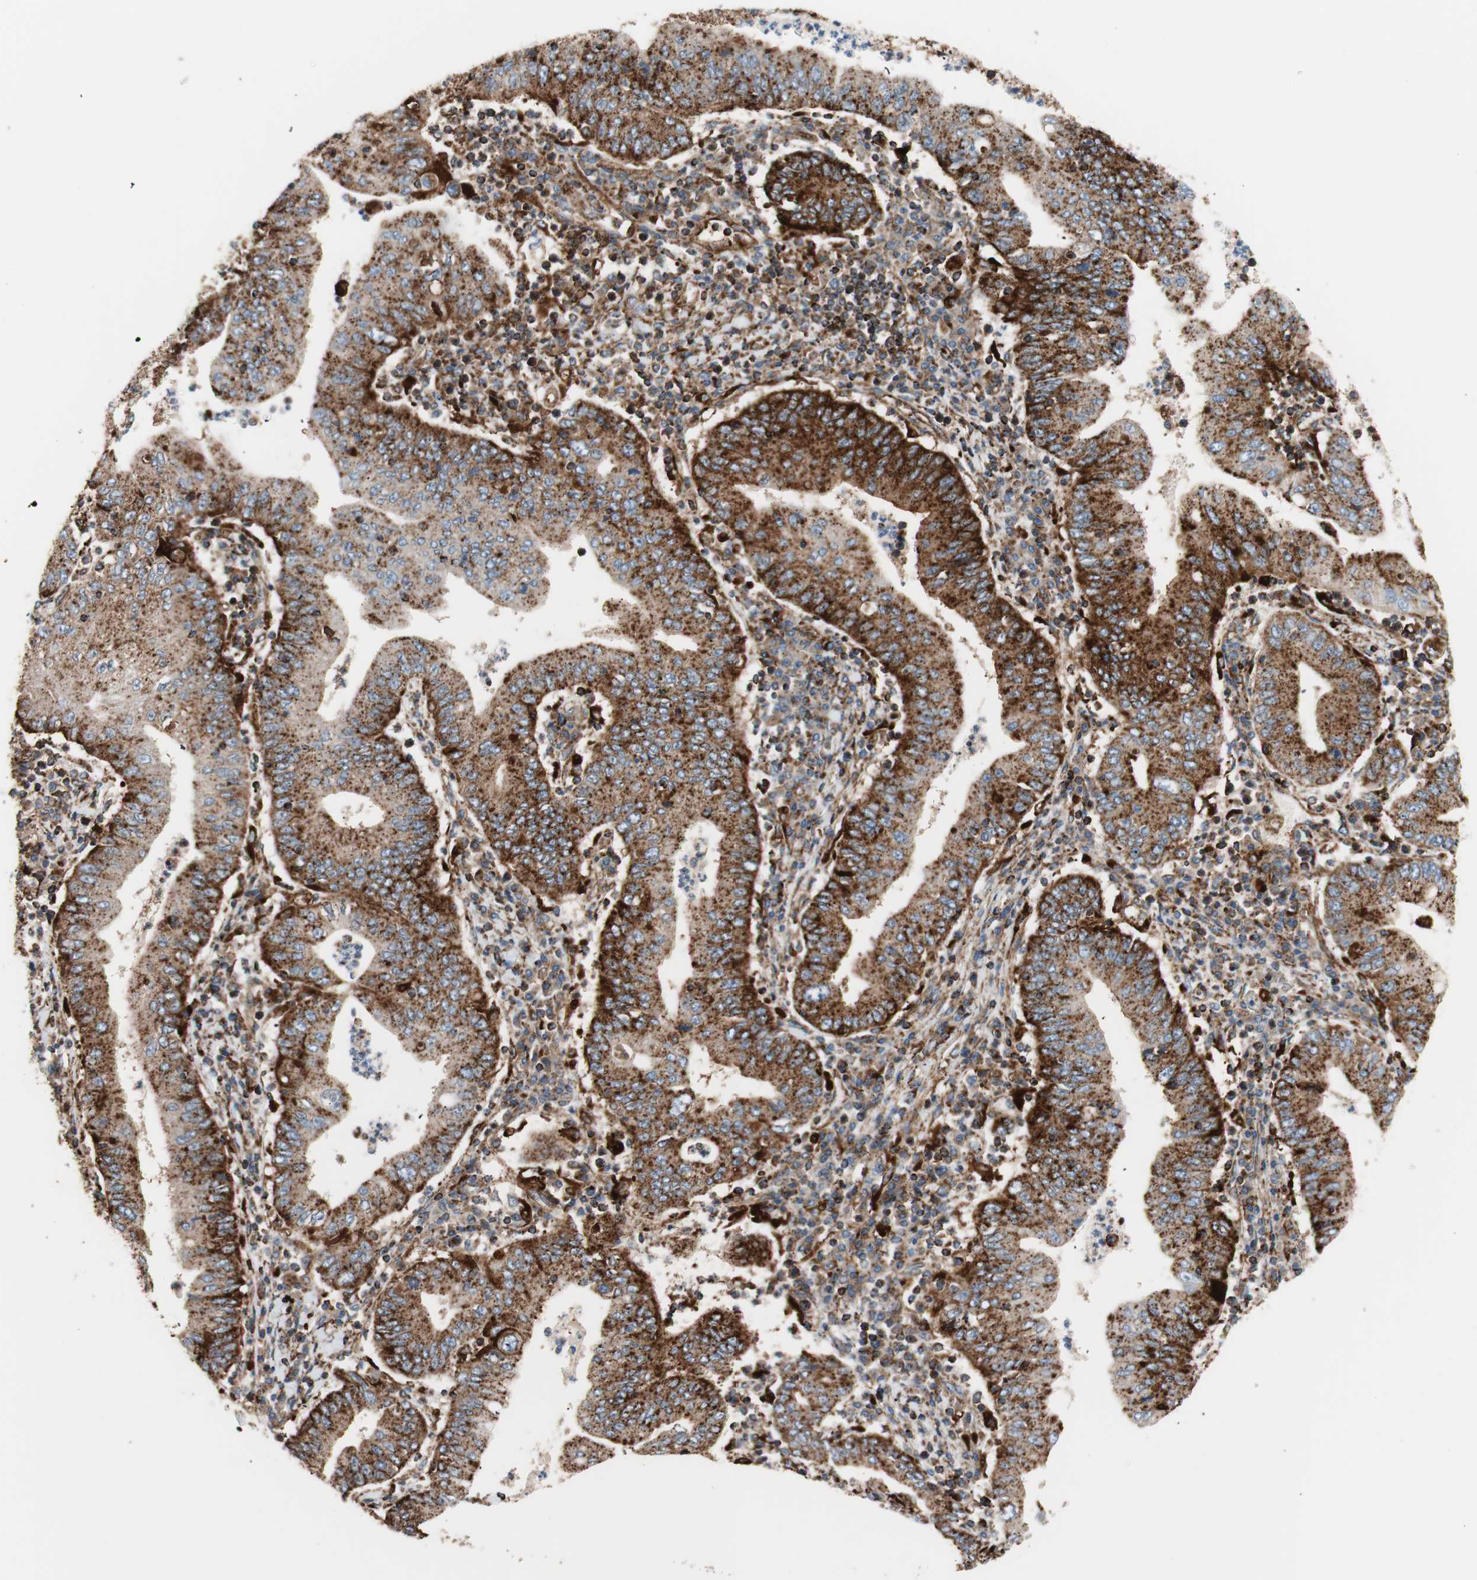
{"staining": {"intensity": "strong", "quantity": ">75%", "location": "cytoplasmic/membranous"}, "tissue": "stomach cancer", "cell_type": "Tumor cells", "image_type": "cancer", "snomed": [{"axis": "morphology", "description": "Normal tissue, NOS"}, {"axis": "morphology", "description": "Adenocarcinoma, NOS"}, {"axis": "topography", "description": "Esophagus"}, {"axis": "topography", "description": "Stomach, upper"}, {"axis": "topography", "description": "Peripheral nerve tissue"}], "caption": "A brown stain shows strong cytoplasmic/membranous staining of a protein in stomach cancer tumor cells. The staining was performed using DAB (3,3'-diaminobenzidine) to visualize the protein expression in brown, while the nuclei were stained in blue with hematoxylin (Magnification: 20x).", "gene": "LAMP1", "patient": {"sex": "male", "age": 62}}